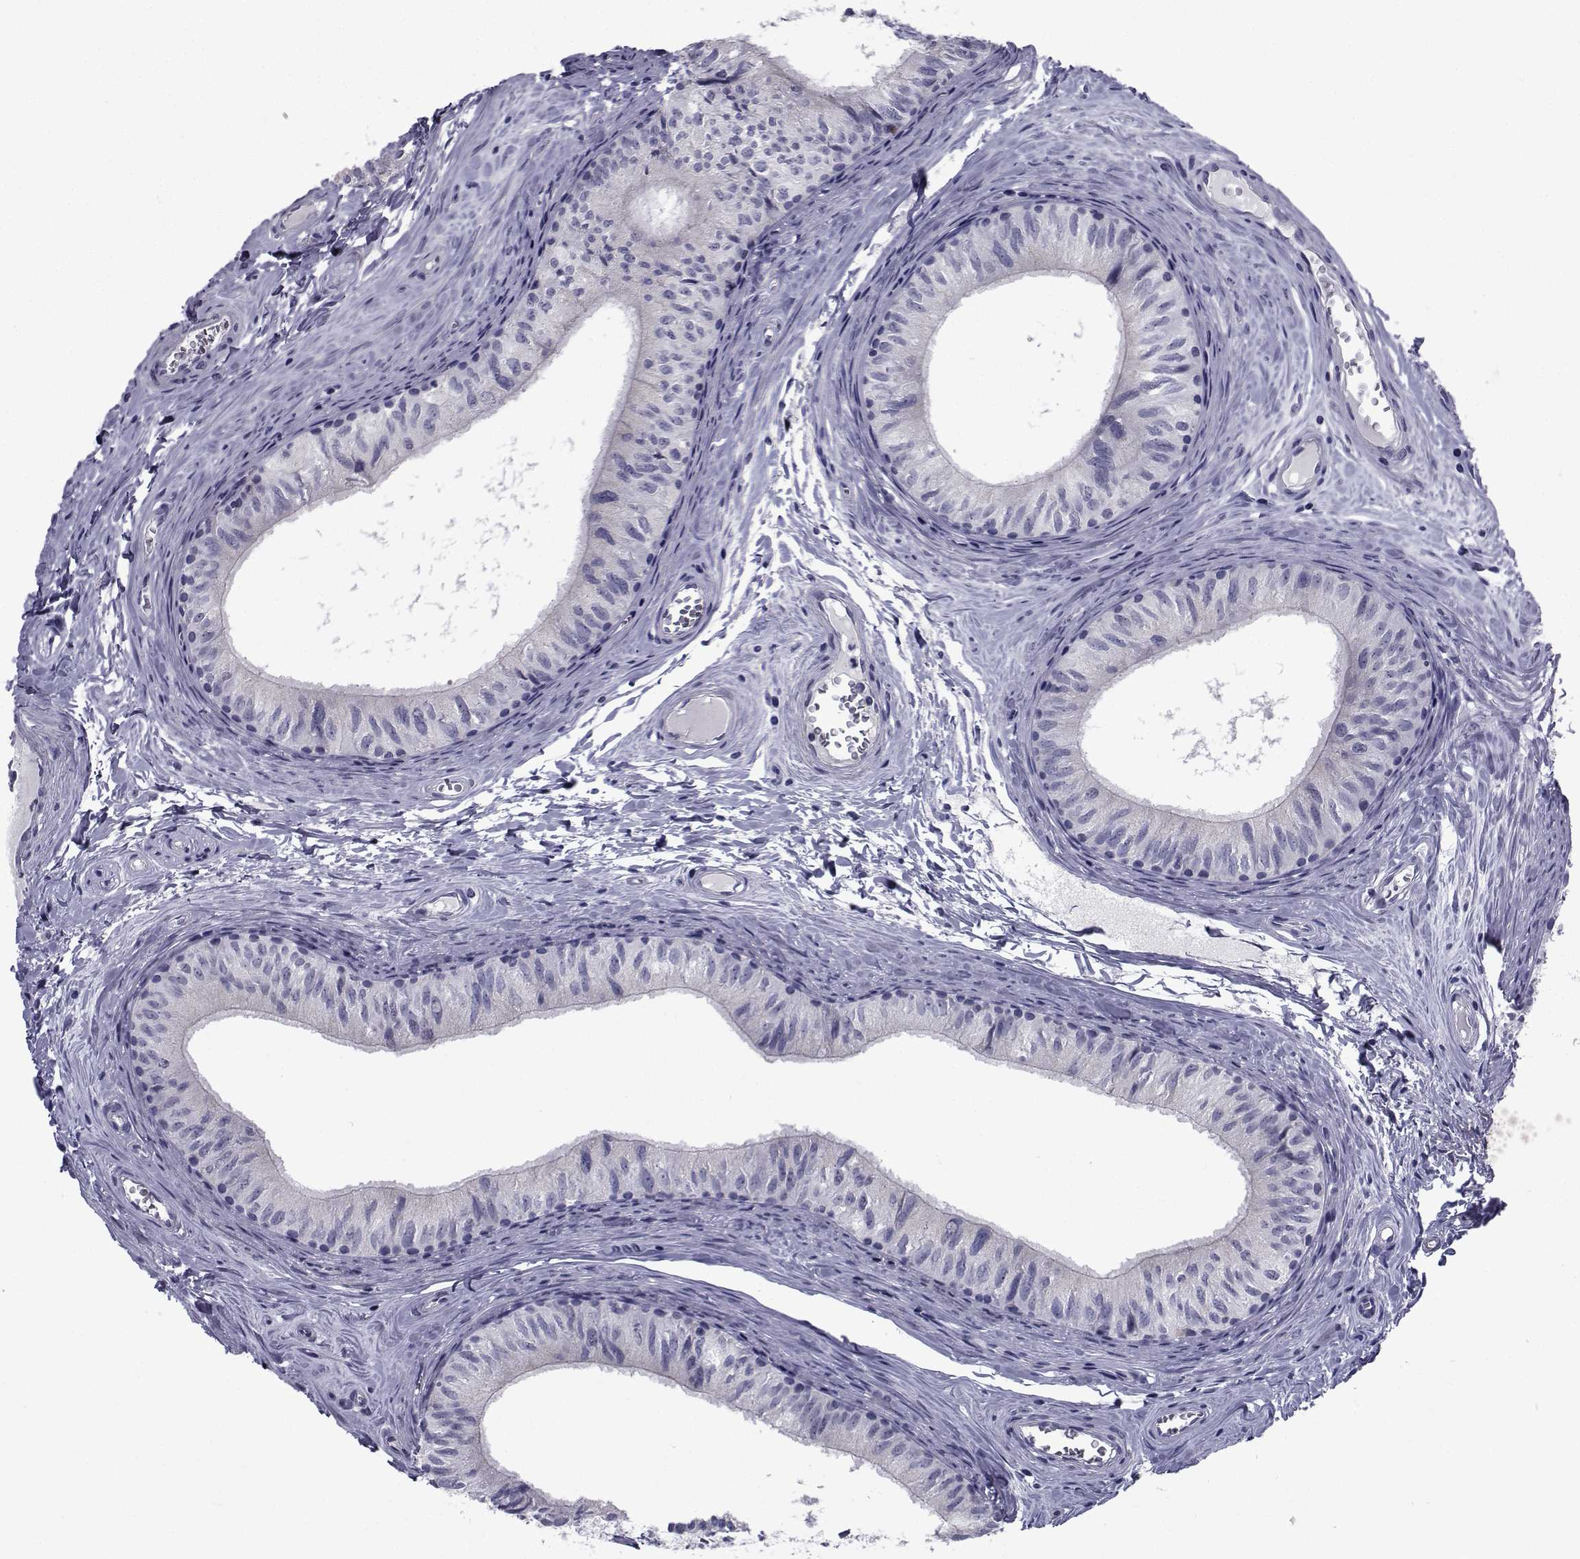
{"staining": {"intensity": "negative", "quantity": "none", "location": "none"}, "tissue": "epididymis", "cell_type": "Glandular cells", "image_type": "normal", "snomed": [{"axis": "morphology", "description": "Normal tissue, NOS"}, {"axis": "topography", "description": "Epididymis"}], "caption": "Epididymis stained for a protein using immunohistochemistry (IHC) exhibits no staining glandular cells.", "gene": "CHRNA1", "patient": {"sex": "male", "age": 52}}